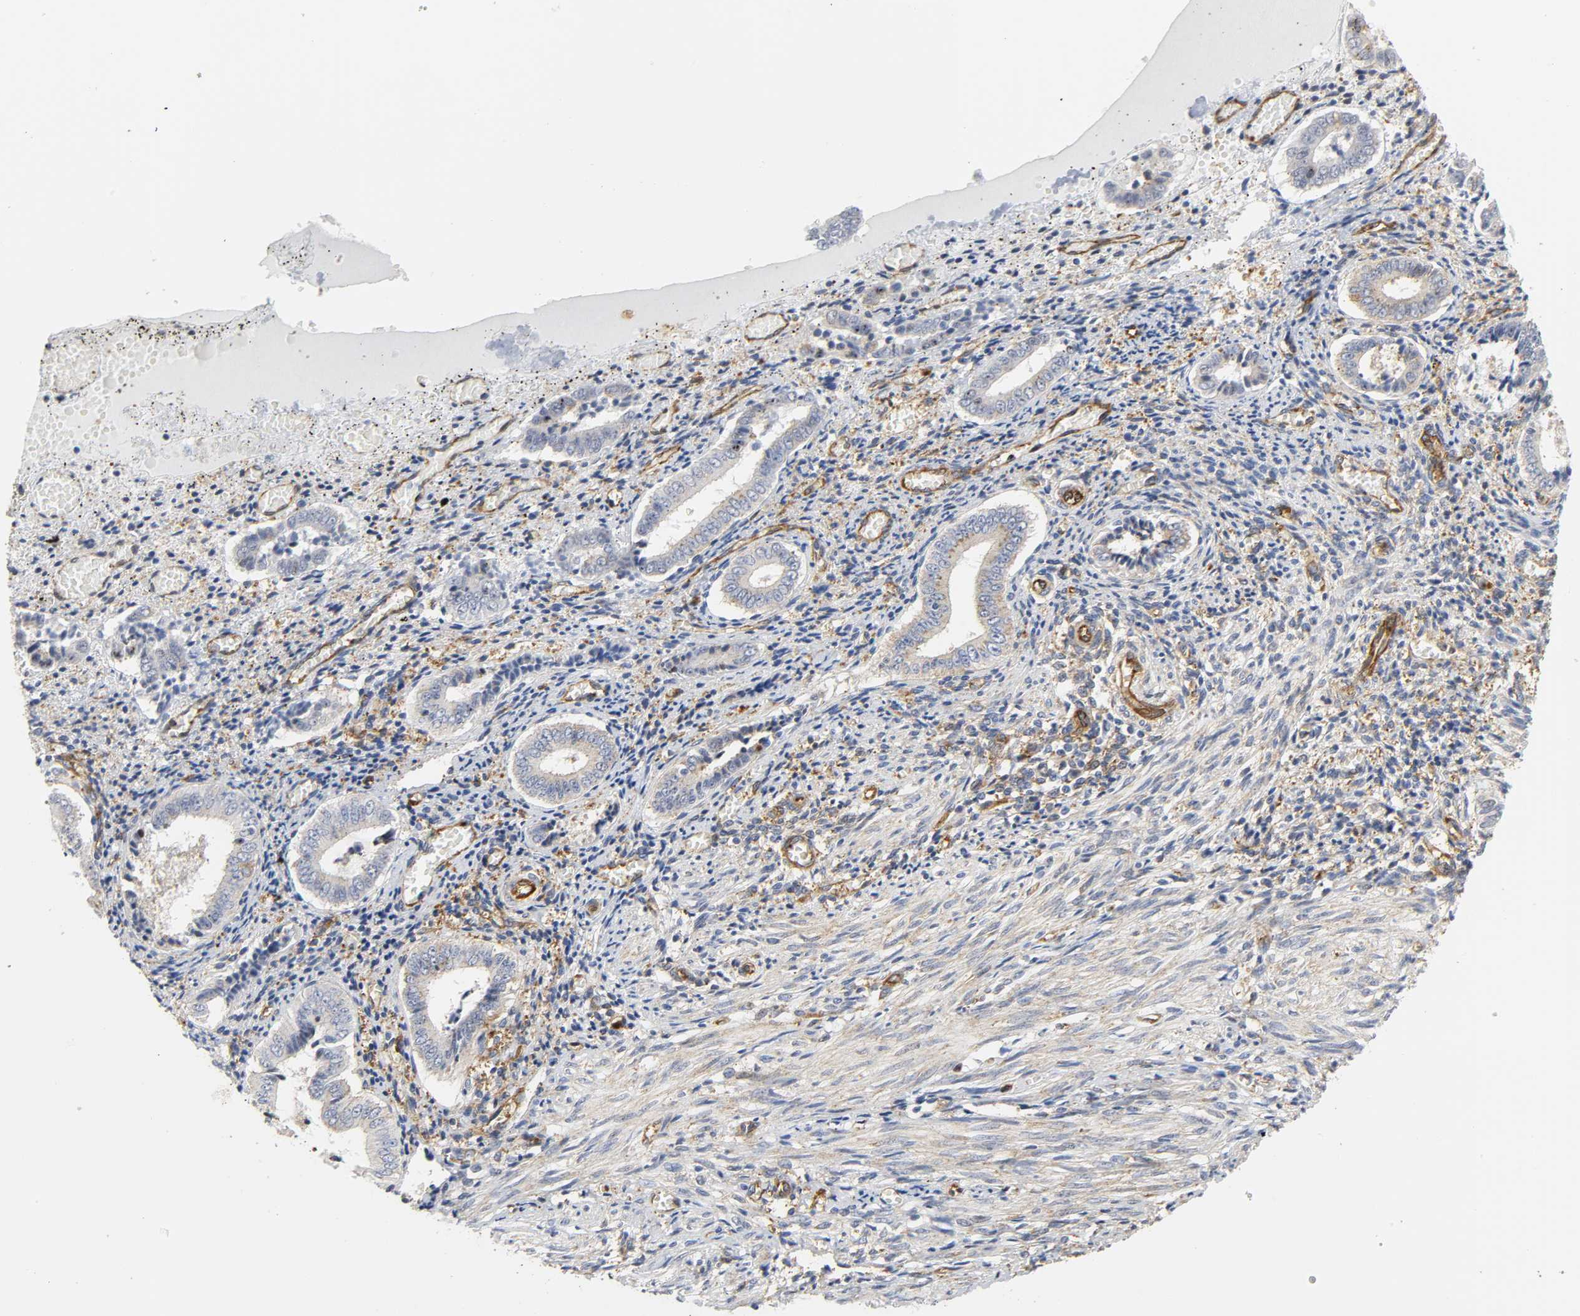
{"staining": {"intensity": "weak", "quantity": ">75%", "location": "cytoplasmic/membranous"}, "tissue": "endometrium", "cell_type": "Cells in endometrial stroma", "image_type": "normal", "snomed": [{"axis": "morphology", "description": "Normal tissue, NOS"}, {"axis": "topography", "description": "Endometrium"}], "caption": "This micrograph reveals IHC staining of normal human endometrium, with low weak cytoplasmic/membranous positivity in approximately >75% of cells in endometrial stroma.", "gene": "DOCK1", "patient": {"sex": "female", "age": 42}}